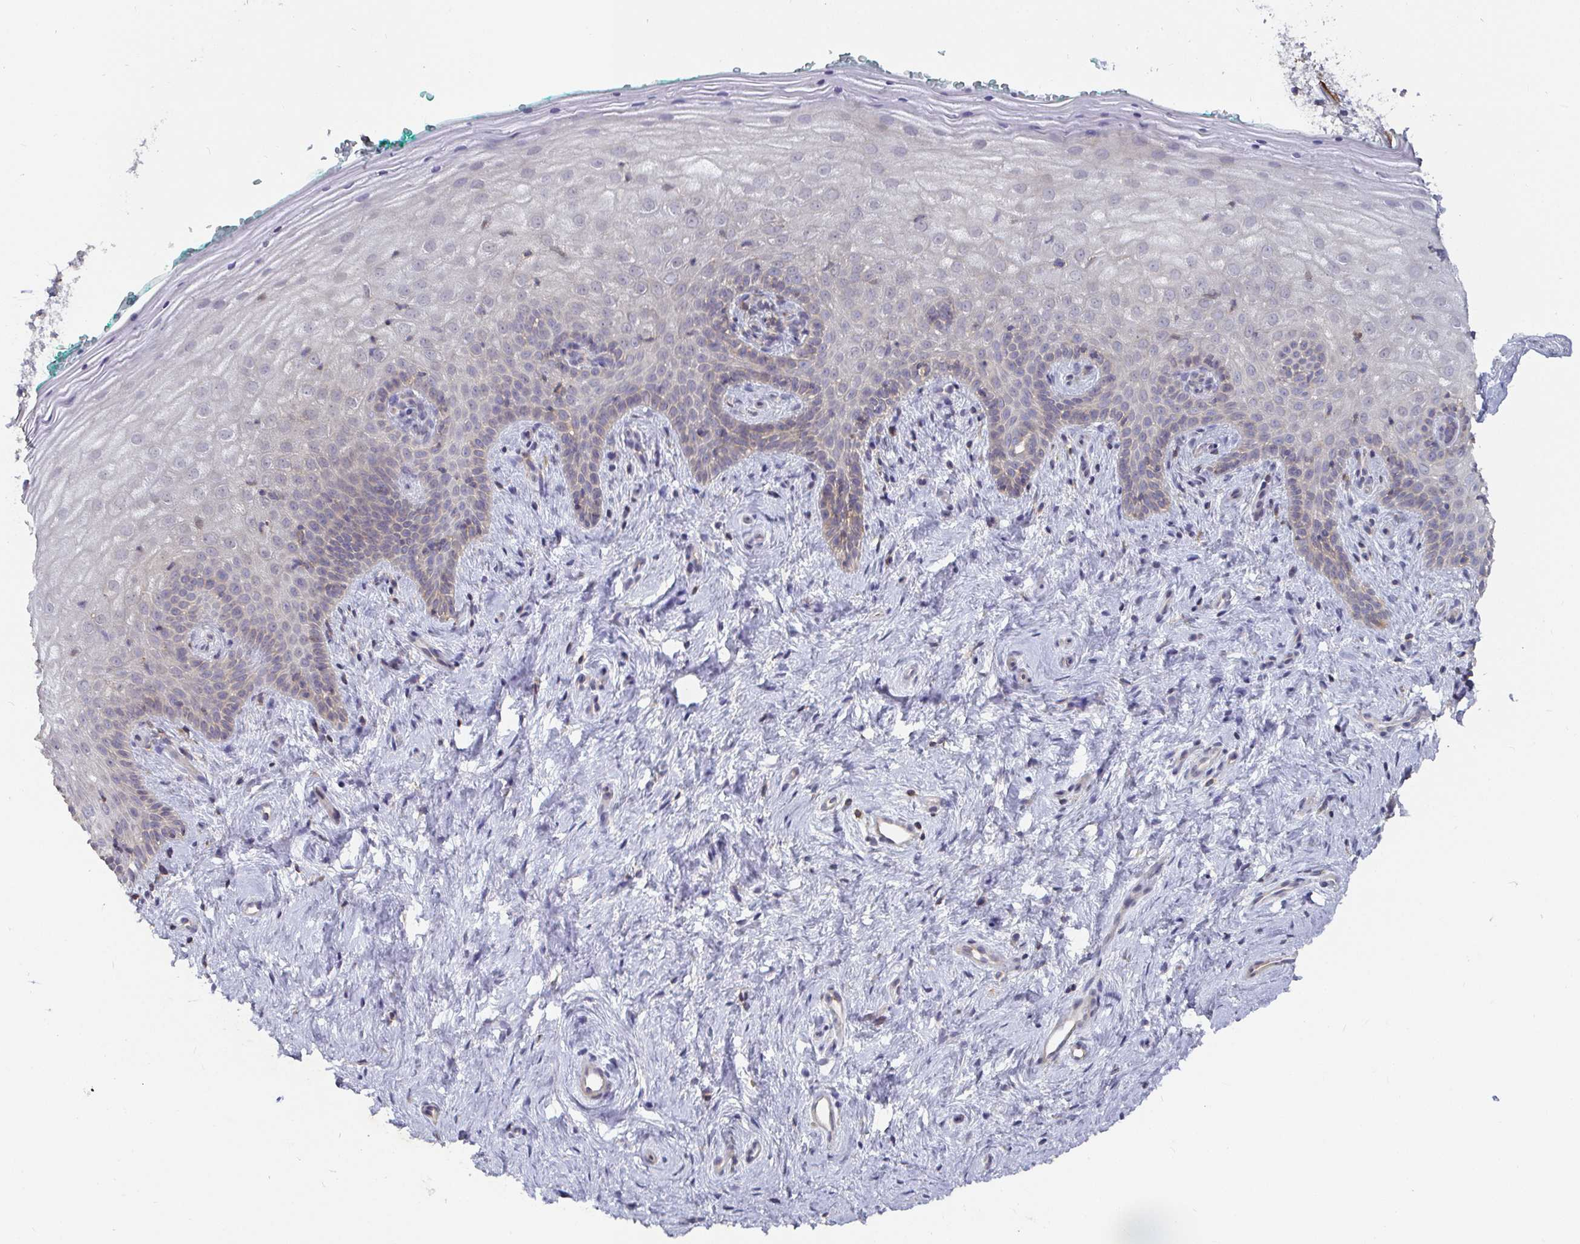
{"staining": {"intensity": "negative", "quantity": "none", "location": "none"}, "tissue": "vagina", "cell_type": "Squamous epithelial cells", "image_type": "normal", "snomed": [{"axis": "morphology", "description": "Normal tissue, NOS"}, {"axis": "topography", "description": "Vagina"}], "caption": "Vagina was stained to show a protein in brown. There is no significant expression in squamous epithelial cells. (Stains: DAB (3,3'-diaminobenzidine) immunohistochemistry with hematoxylin counter stain, Microscopy: brightfield microscopy at high magnification).", "gene": "CDH18", "patient": {"sex": "female", "age": 45}}